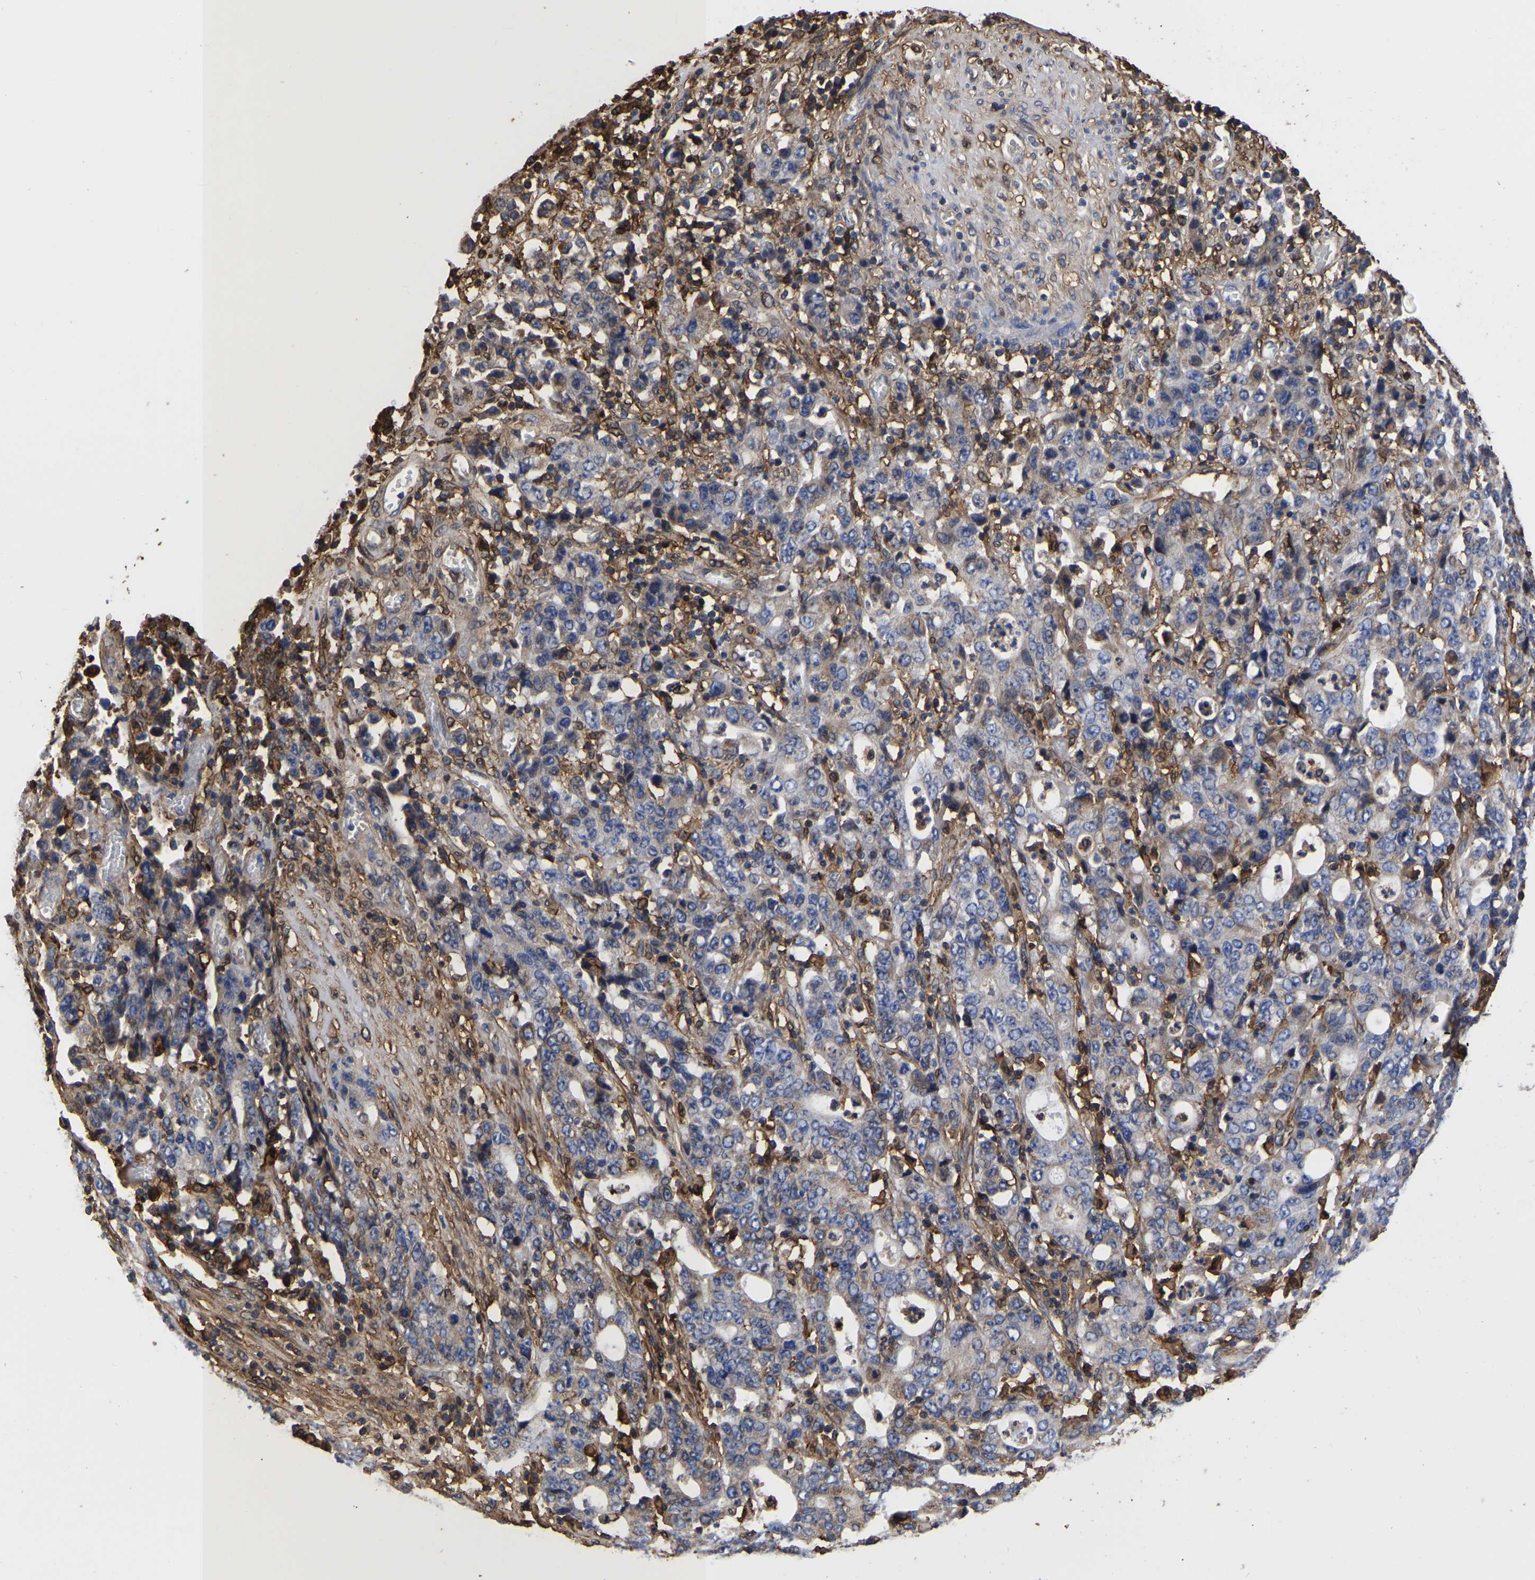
{"staining": {"intensity": "negative", "quantity": "none", "location": "none"}, "tissue": "stomach cancer", "cell_type": "Tumor cells", "image_type": "cancer", "snomed": [{"axis": "morphology", "description": "Adenocarcinoma, NOS"}, {"axis": "topography", "description": "Stomach, upper"}], "caption": "A photomicrograph of stomach adenocarcinoma stained for a protein demonstrates no brown staining in tumor cells.", "gene": "LIF", "patient": {"sex": "male", "age": 69}}